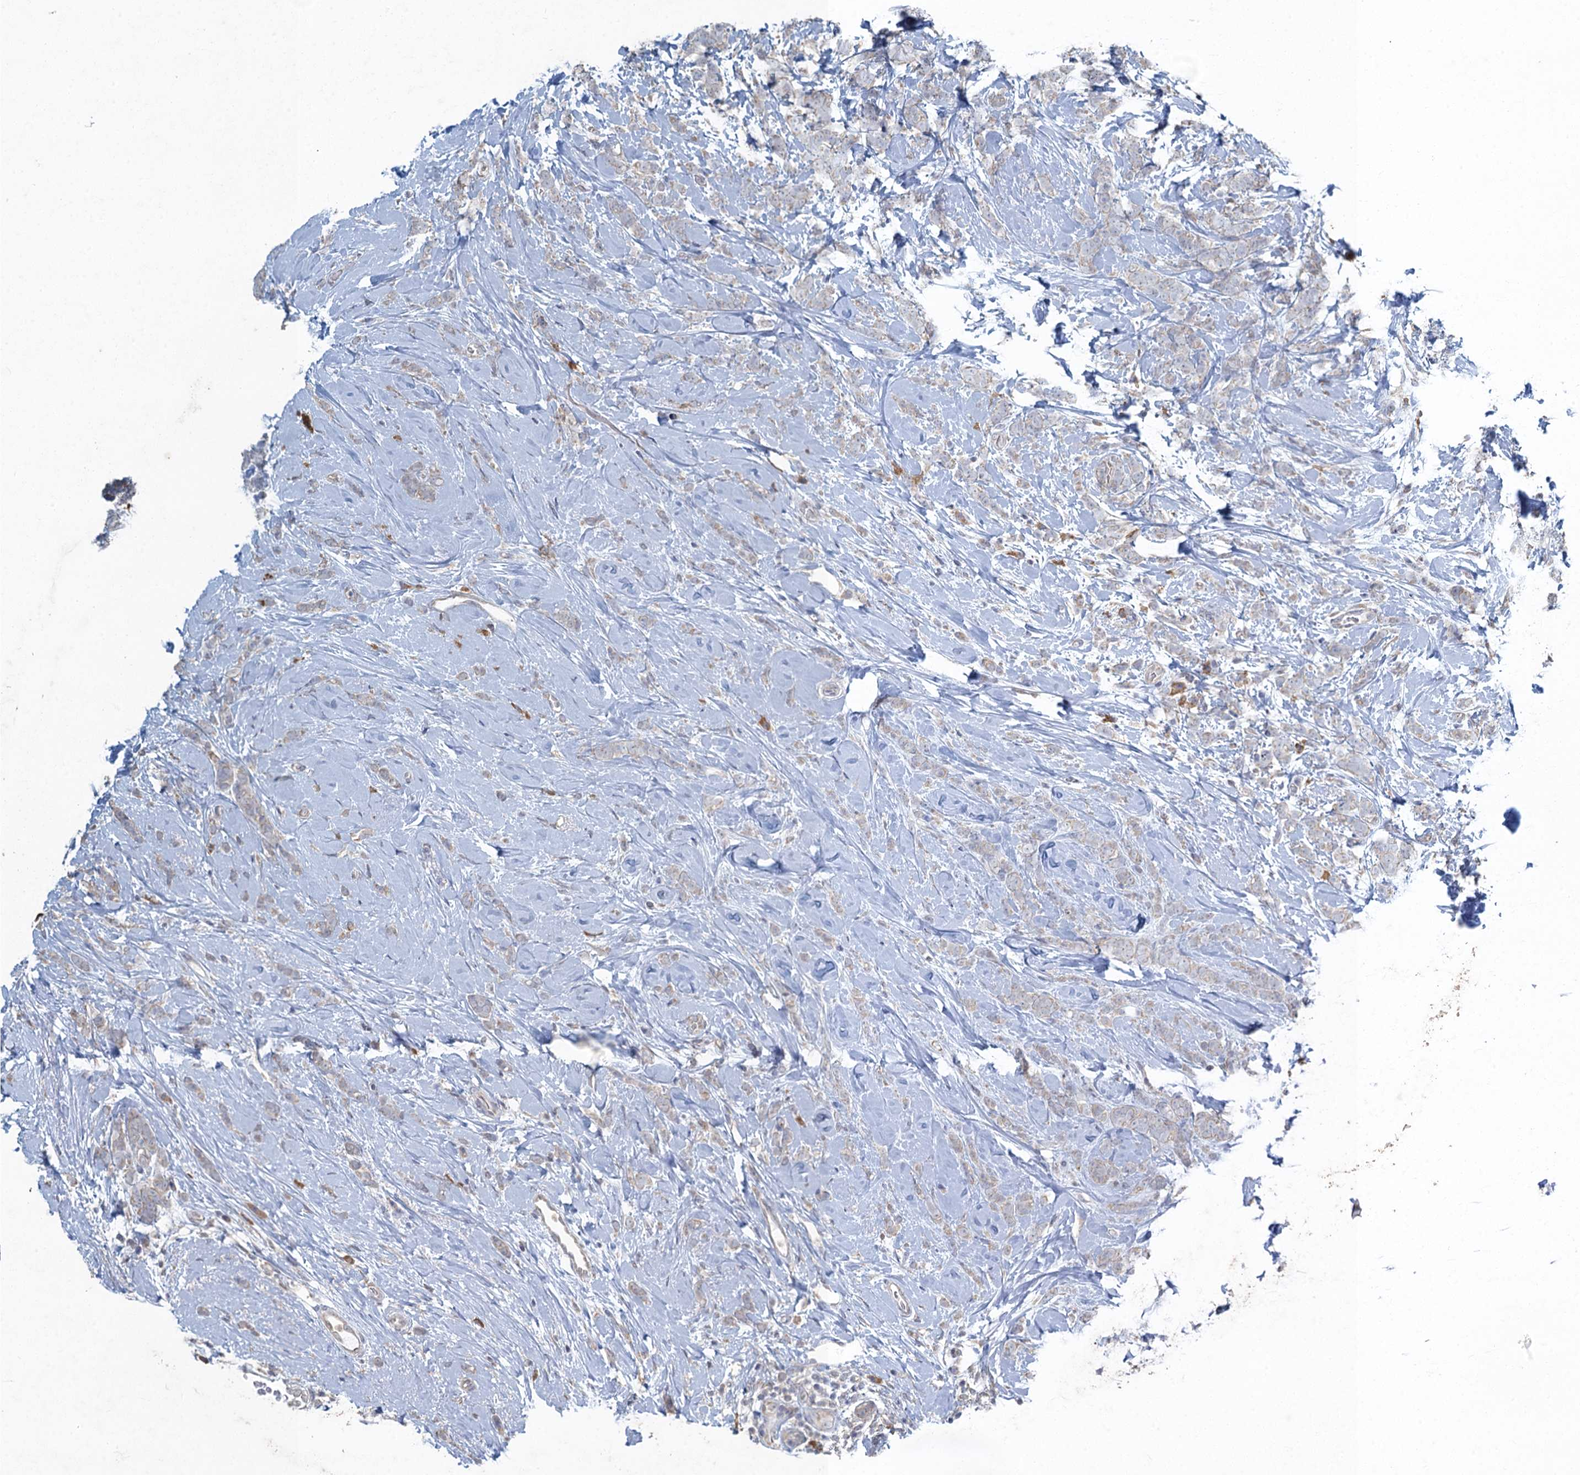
{"staining": {"intensity": "weak", "quantity": "<25%", "location": "cytoplasmic/membranous"}, "tissue": "breast cancer", "cell_type": "Tumor cells", "image_type": "cancer", "snomed": [{"axis": "morphology", "description": "Lobular carcinoma"}, {"axis": "topography", "description": "Breast"}], "caption": "Immunohistochemical staining of human breast cancer exhibits no significant positivity in tumor cells. Nuclei are stained in blue.", "gene": "TEX35", "patient": {"sex": "female", "age": 58}}